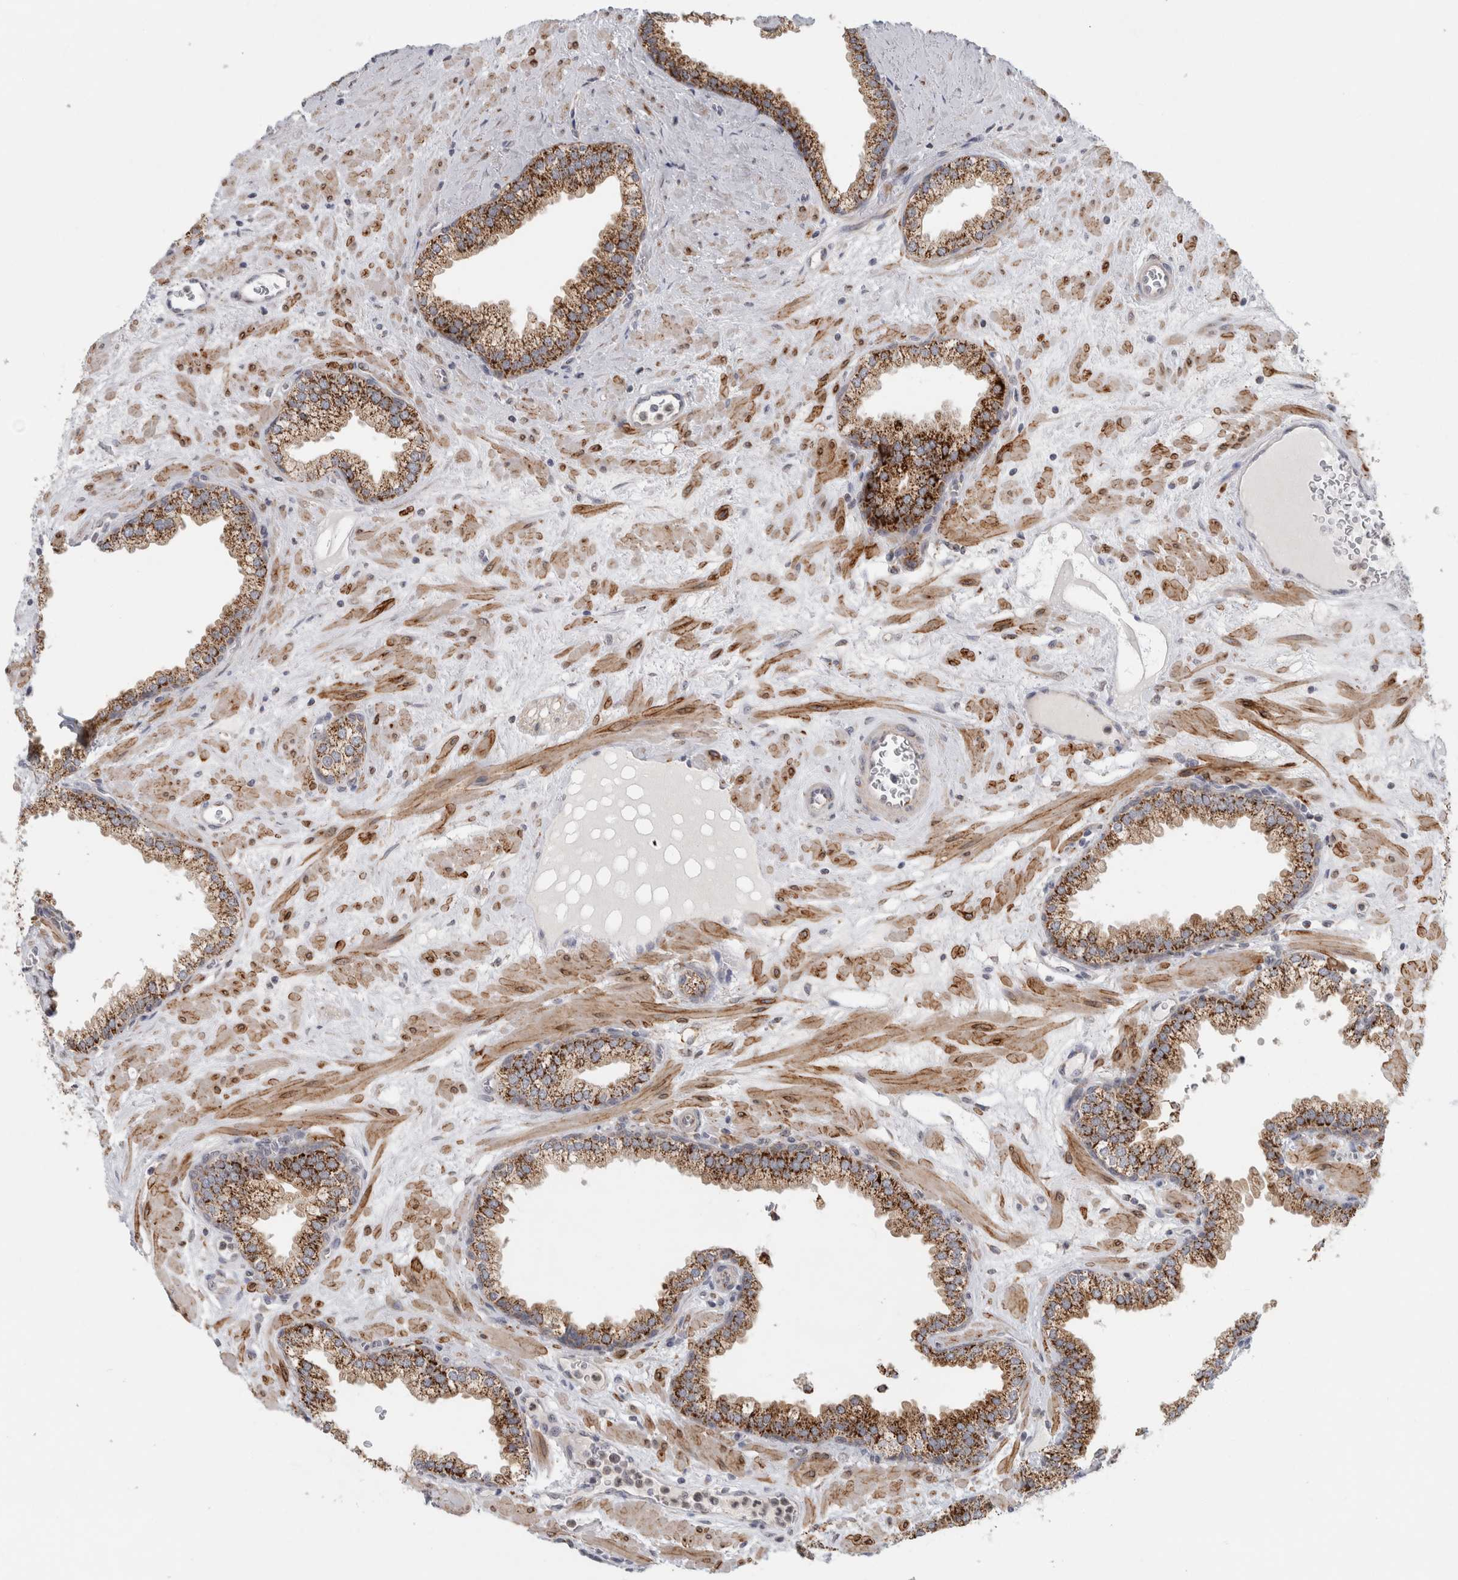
{"staining": {"intensity": "strong", "quantity": ">75%", "location": "cytoplasmic/membranous"}, "tissue": "prostate", "cell_type": "Glandular cells", "image_type": "normal", "snomed": [{"axis": "morphology", "description": "Normal tissue, NOS"}, {"axis": "morphology", "description": "Urothelial carcinoma, Low grade"}, {"axis": "topography", "description": "Urinary bladder"}, {"axis": "topography", "description": "Prostate"}], "caption": "Immunohistochemistry histopathology image of unremarkable prostate stained for a protein (brown), which demonstrates high levels of strong cytoplasmic/membranous staining in approximately >75% of glandular cells.", "gene": "RAB18", "patient": {"sex": "male", "age": 60}}